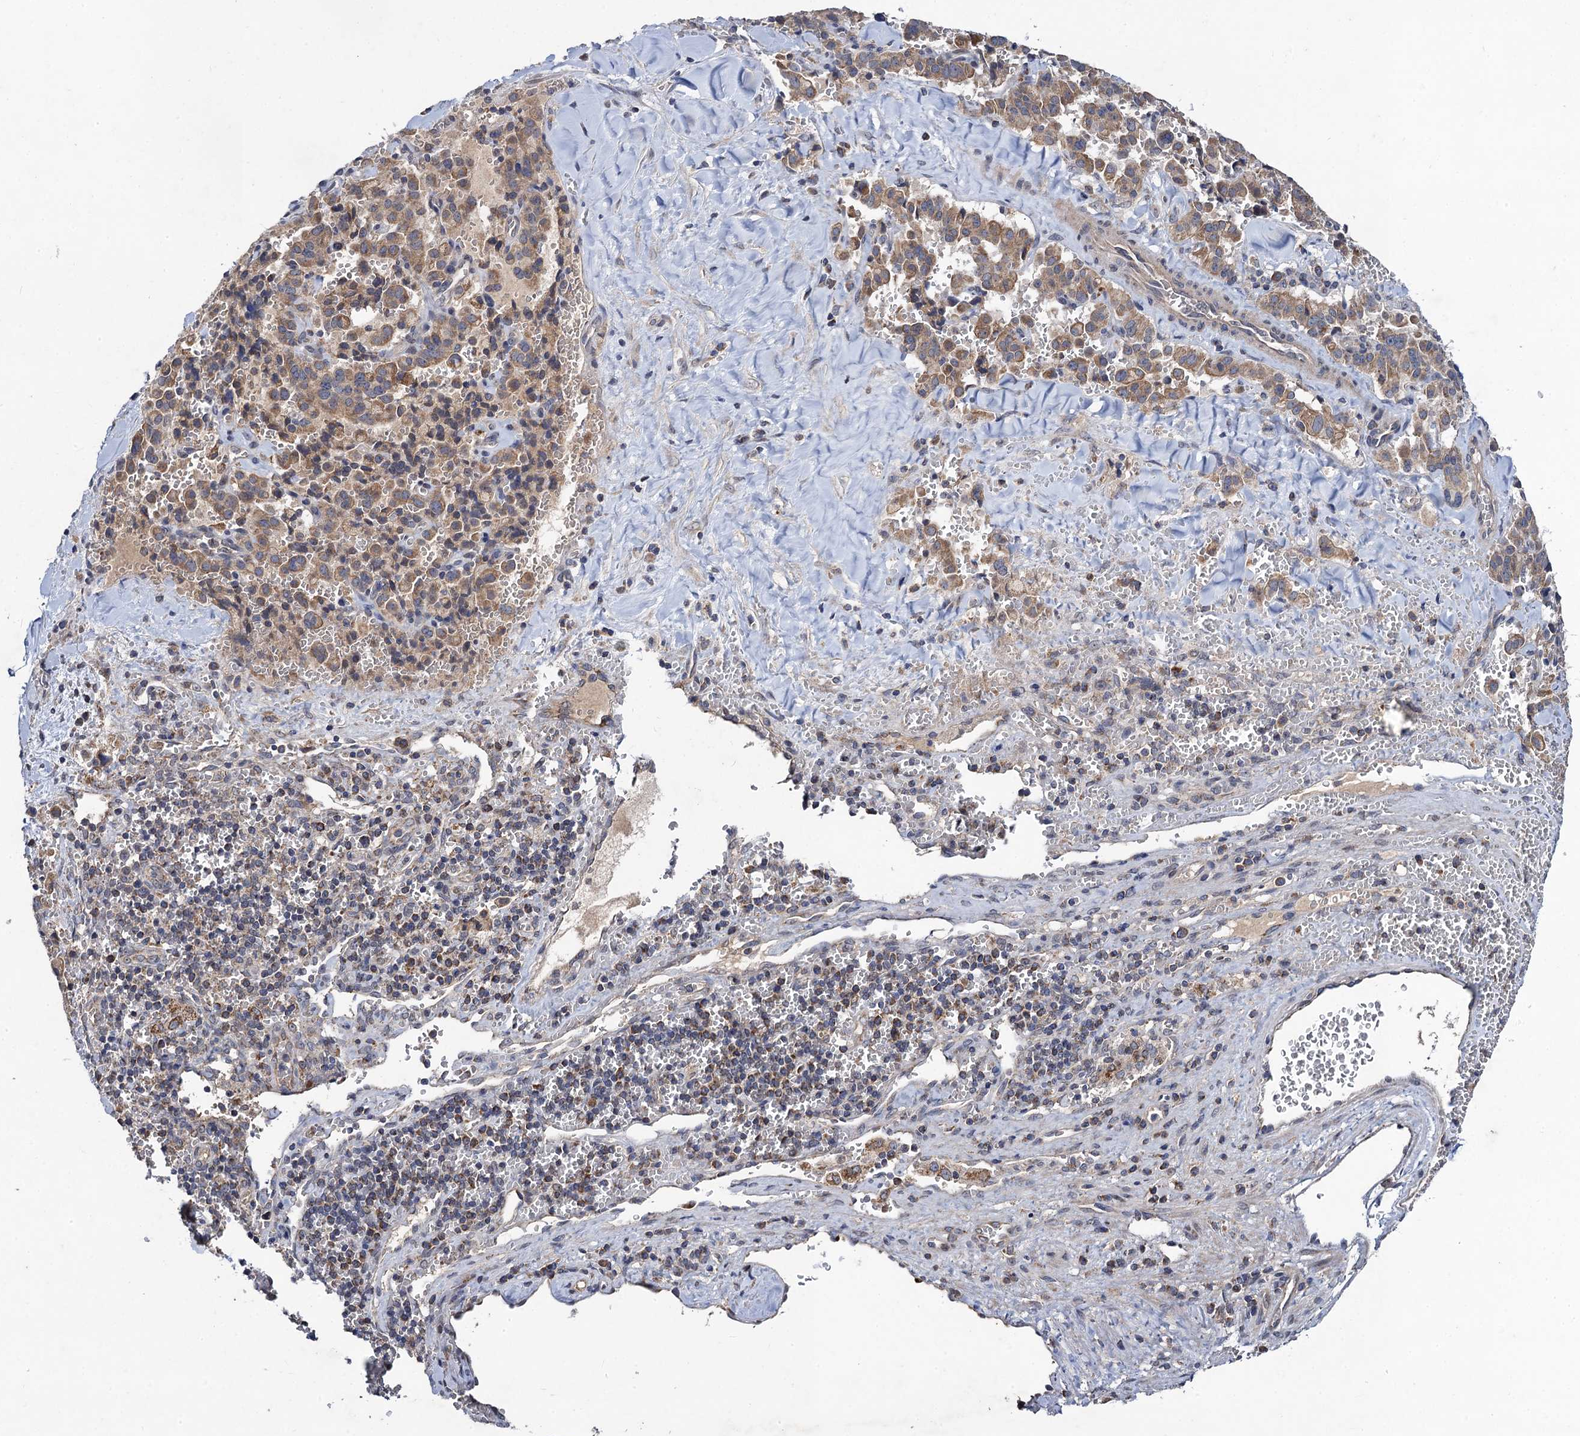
{"staining": {"intensity": "moderate", "quantity": ">75%", "location": "cytoplasmic/membranous"}, "tissue": "pancreatic cancer", "cell_type": "Tumor cells", "image_type": "cancer", "snomed": [{"axis": "morphology", "description": "Adenocarcinoma, NOS"}, {"axis": "topography", "description": "Pancreas"}], "caption": "Protein expression analysis of human pancreatic adenocarcinoma reveals moderate cytoplasmic/membranous positivity in about >75% of tumor cells. Ihc stains the protein in brown and the nuclei are stained blue.", "gene": "VPS37D", "patient": {"sex": "male", "age": 65}}